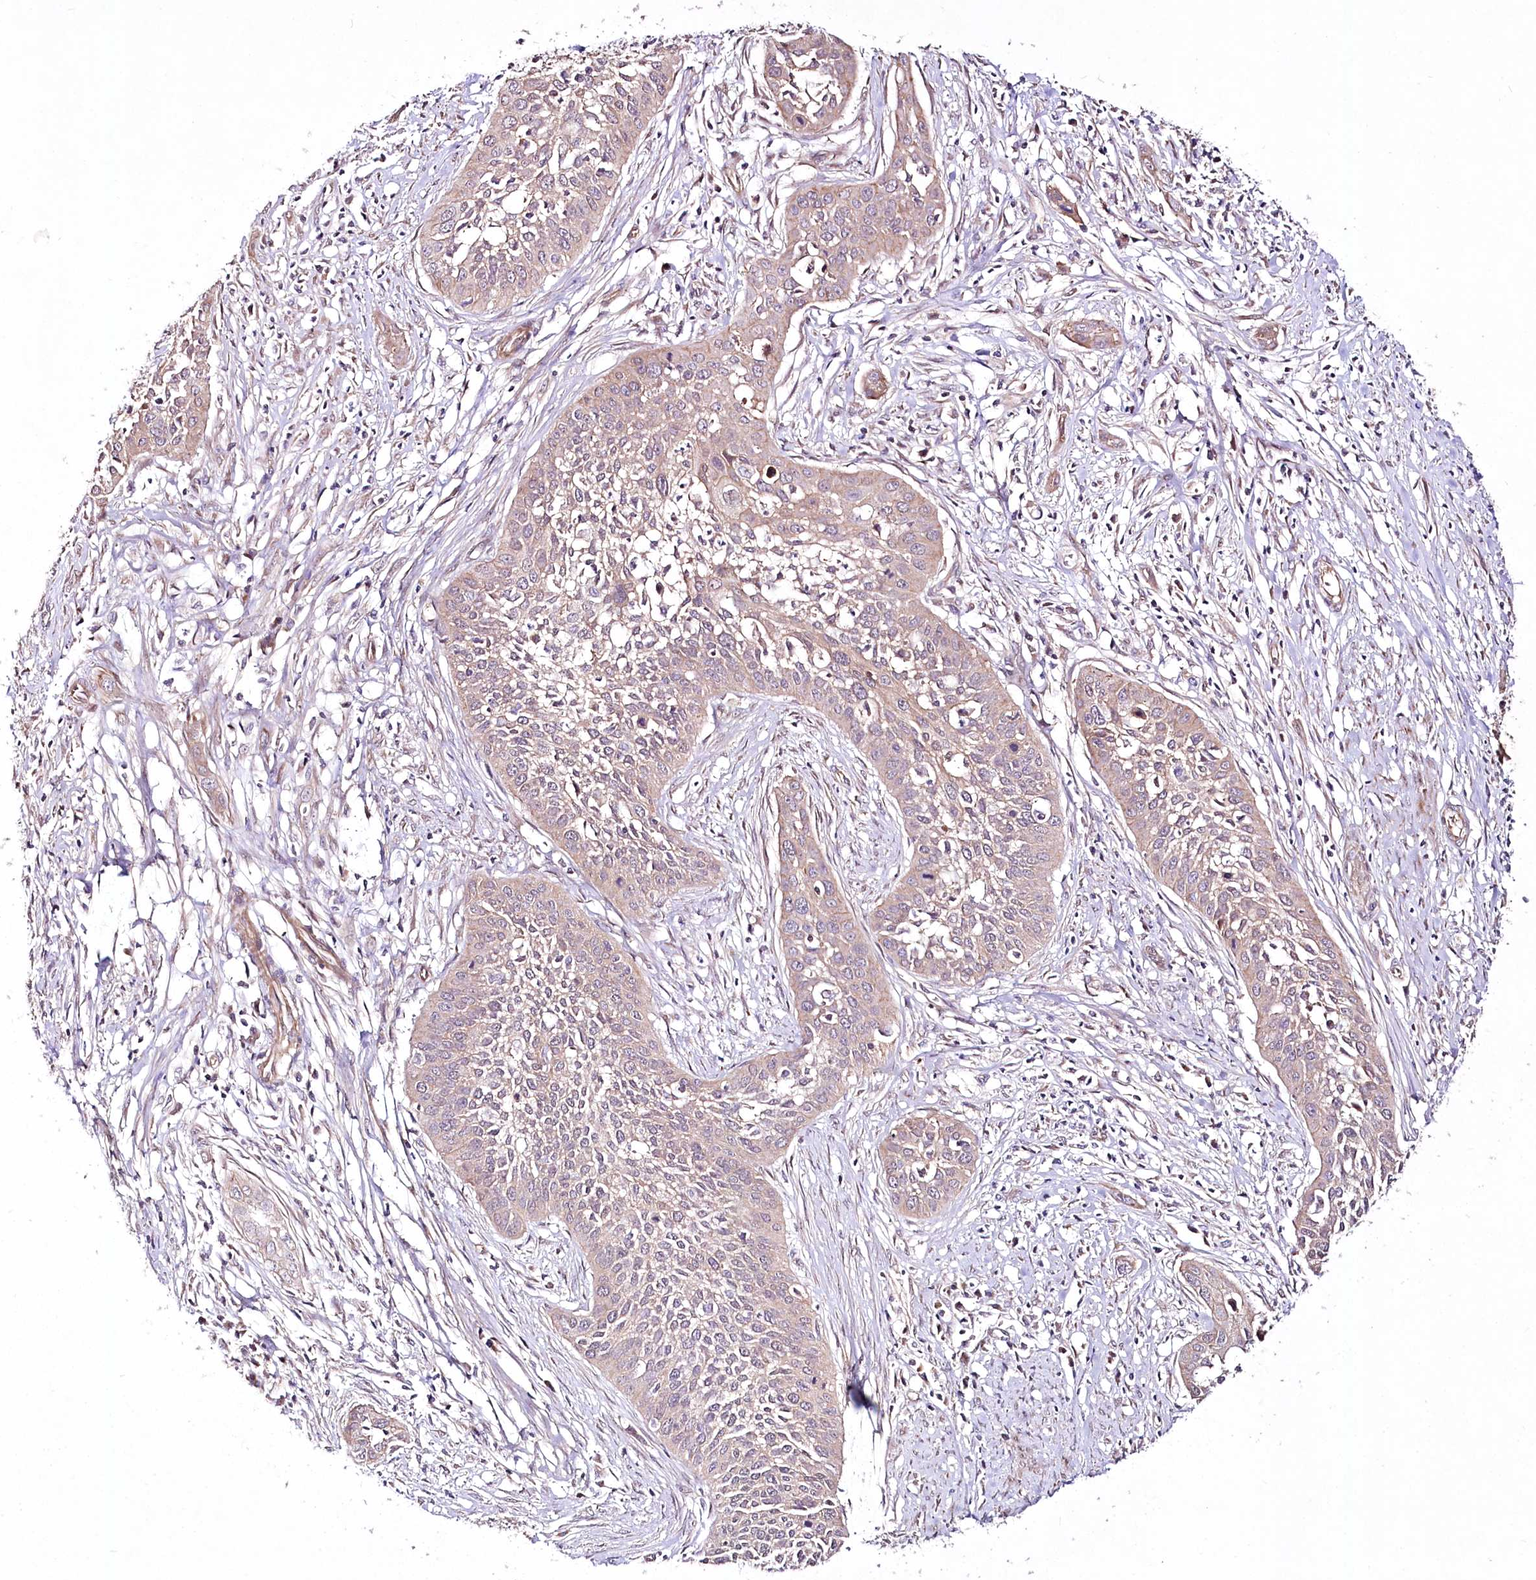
{"staining": {"intensity": "weak", "quantity": "25%-75%", "location": "cytoplasmic/membranous"}, "tissue": "cervical cancer", "cell_type": "Tumor cells", "image_type": "cancer", "snomed": [{"axis": "morphology", "description": "Squamous cell carcinoma, NOS"}, {"axis": "topography", "description": "Cervix"}], "caption": "DAB (3,3'-diaminobenzidine) immunohistochemical staining of cervical cancer (squamous cell carcinoma) demonstrates weak cytoplasmic/membranous protein staining in about 25%-75% of tumor cells.", "gene": "REXO2", "patient": {"sex": "female", "age": 34}}